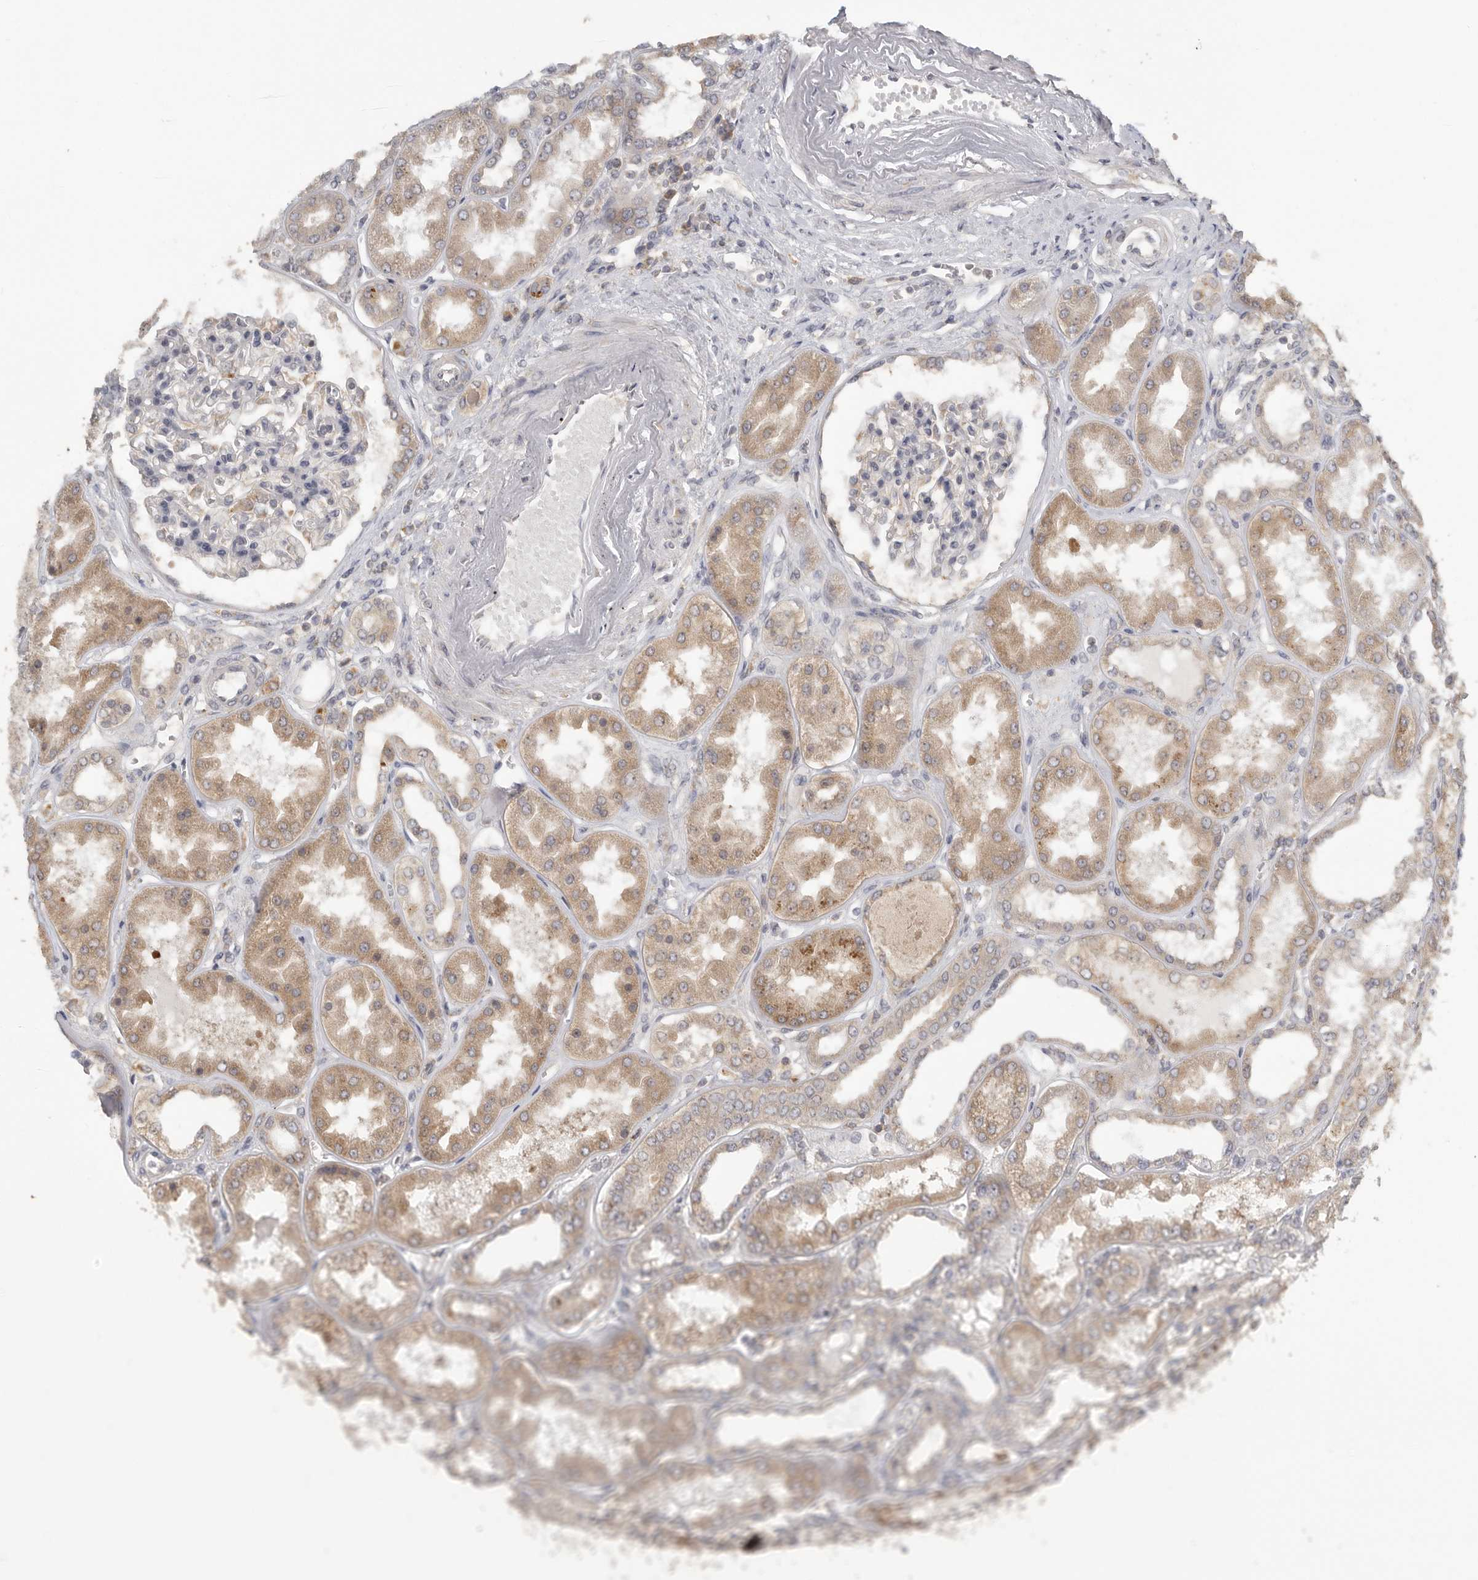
{"staining": {"intensity": "weak", "quantity": "<25%", "location": "cytoplasmic/membranous"}, "tissue": "kidney", "cell_type": "Cells in glomeruli", "image_type": "normal", "snomed": [{"axis": "morphology", "description": "Normal tissue, NOS"}, {"axis": "topography", "description": "Kidney"}], "caption": "Human kidney stained for a protein using IHC exhibits no expression in cells in glomeruli.", "gene": "CCT8", "patient": {"sex": "female", "age": 56}}